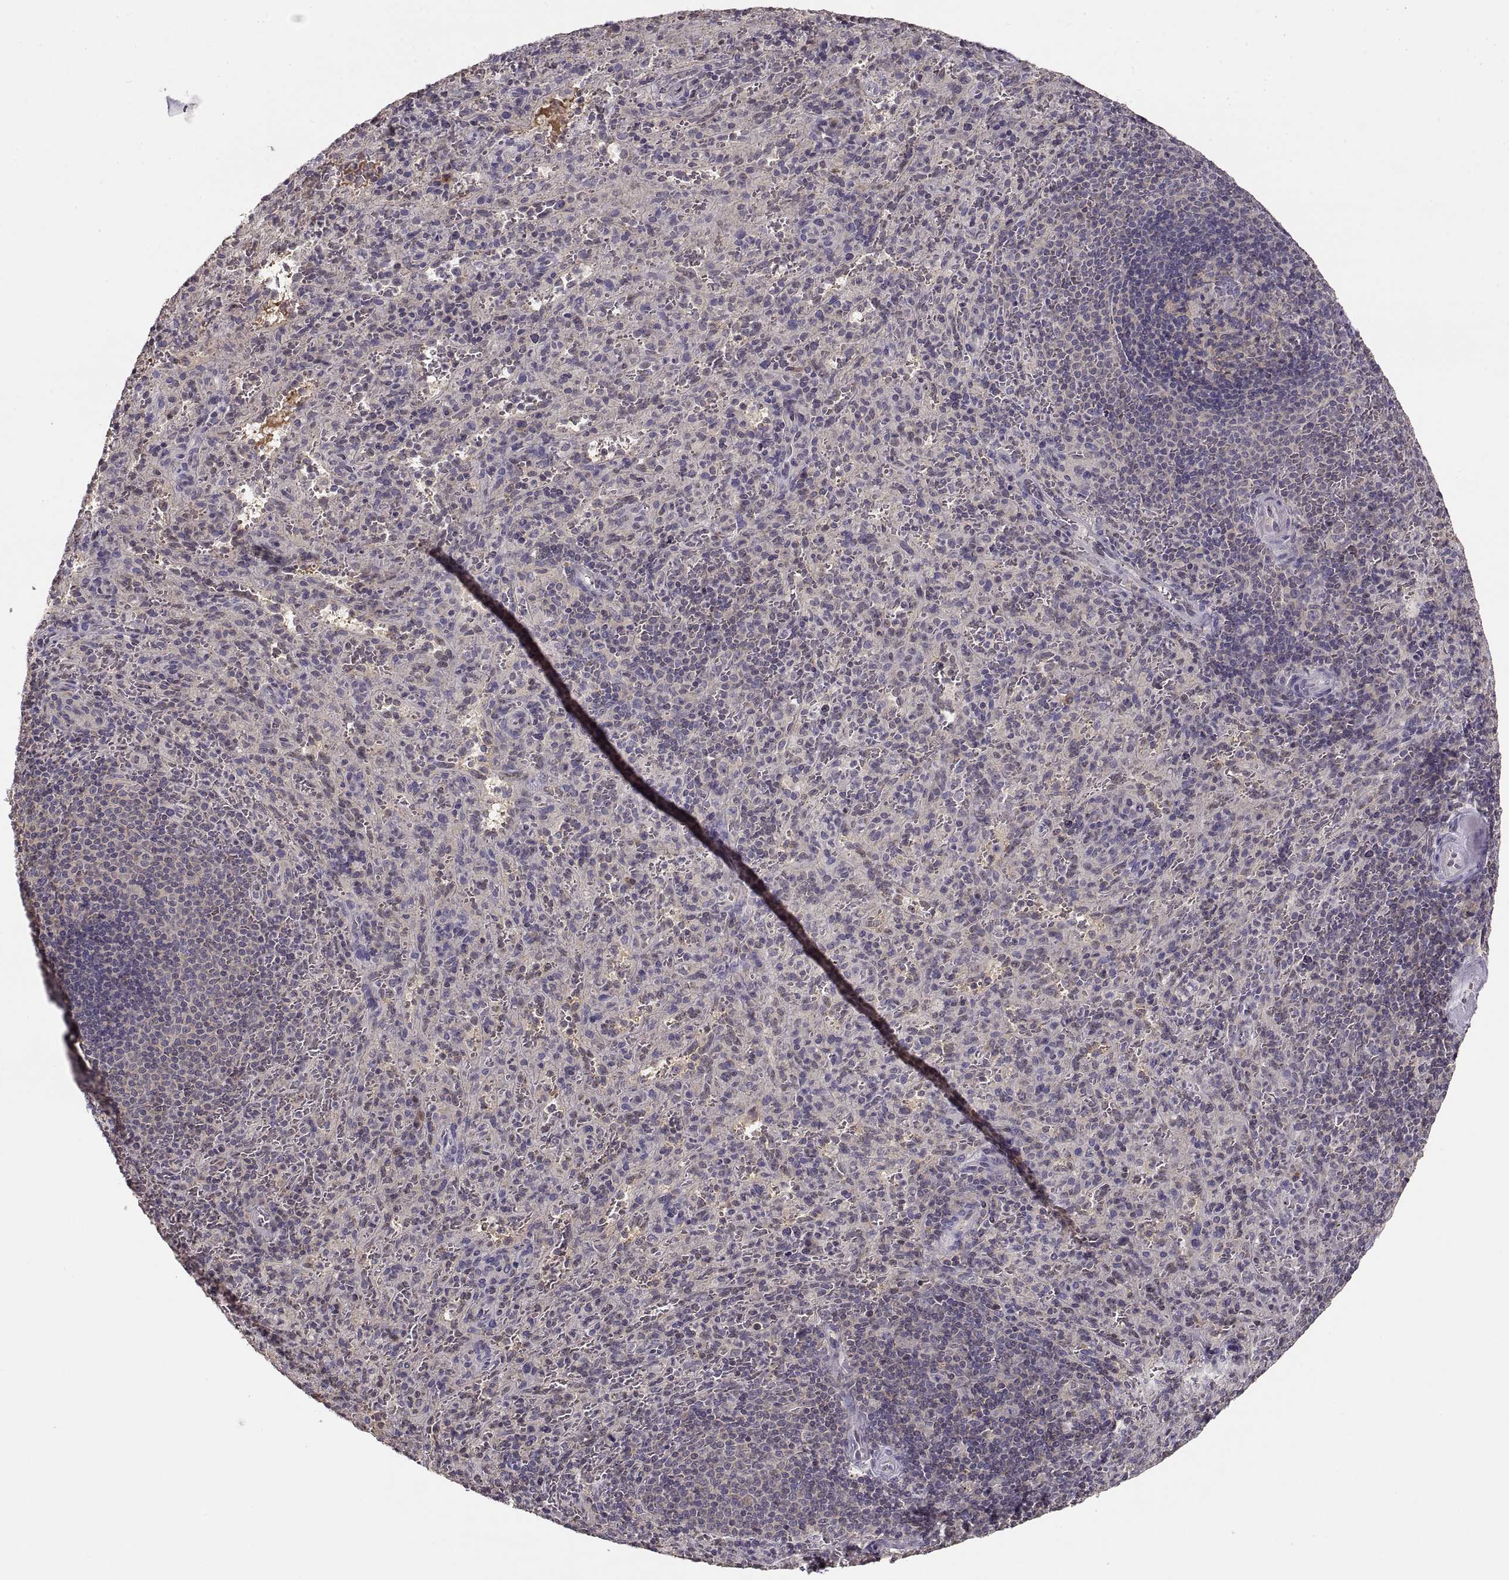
{"staining": {"intensity": "negative", "quantity": "none", "location": "none"}, "tissue": "spleen", "cell_type": "Cells in red pulp", "image_type": "normal", "snomed": [{"axis": "morphology", "description": "Normal tissue, NOS"}, {"axis": "topography", "description": "Spleen"}], "caption": "Unremarkable spleen was stained to show a protein in brown. There is no significant staining in cells in red pulp. Brightfield microscopy of immunohistochemistry stained with DAB (brown) and hematoxylin (blue), captured at high magnification.", "gene": "NMNAT2", "patient": {"sex": "male", "age": 57}}